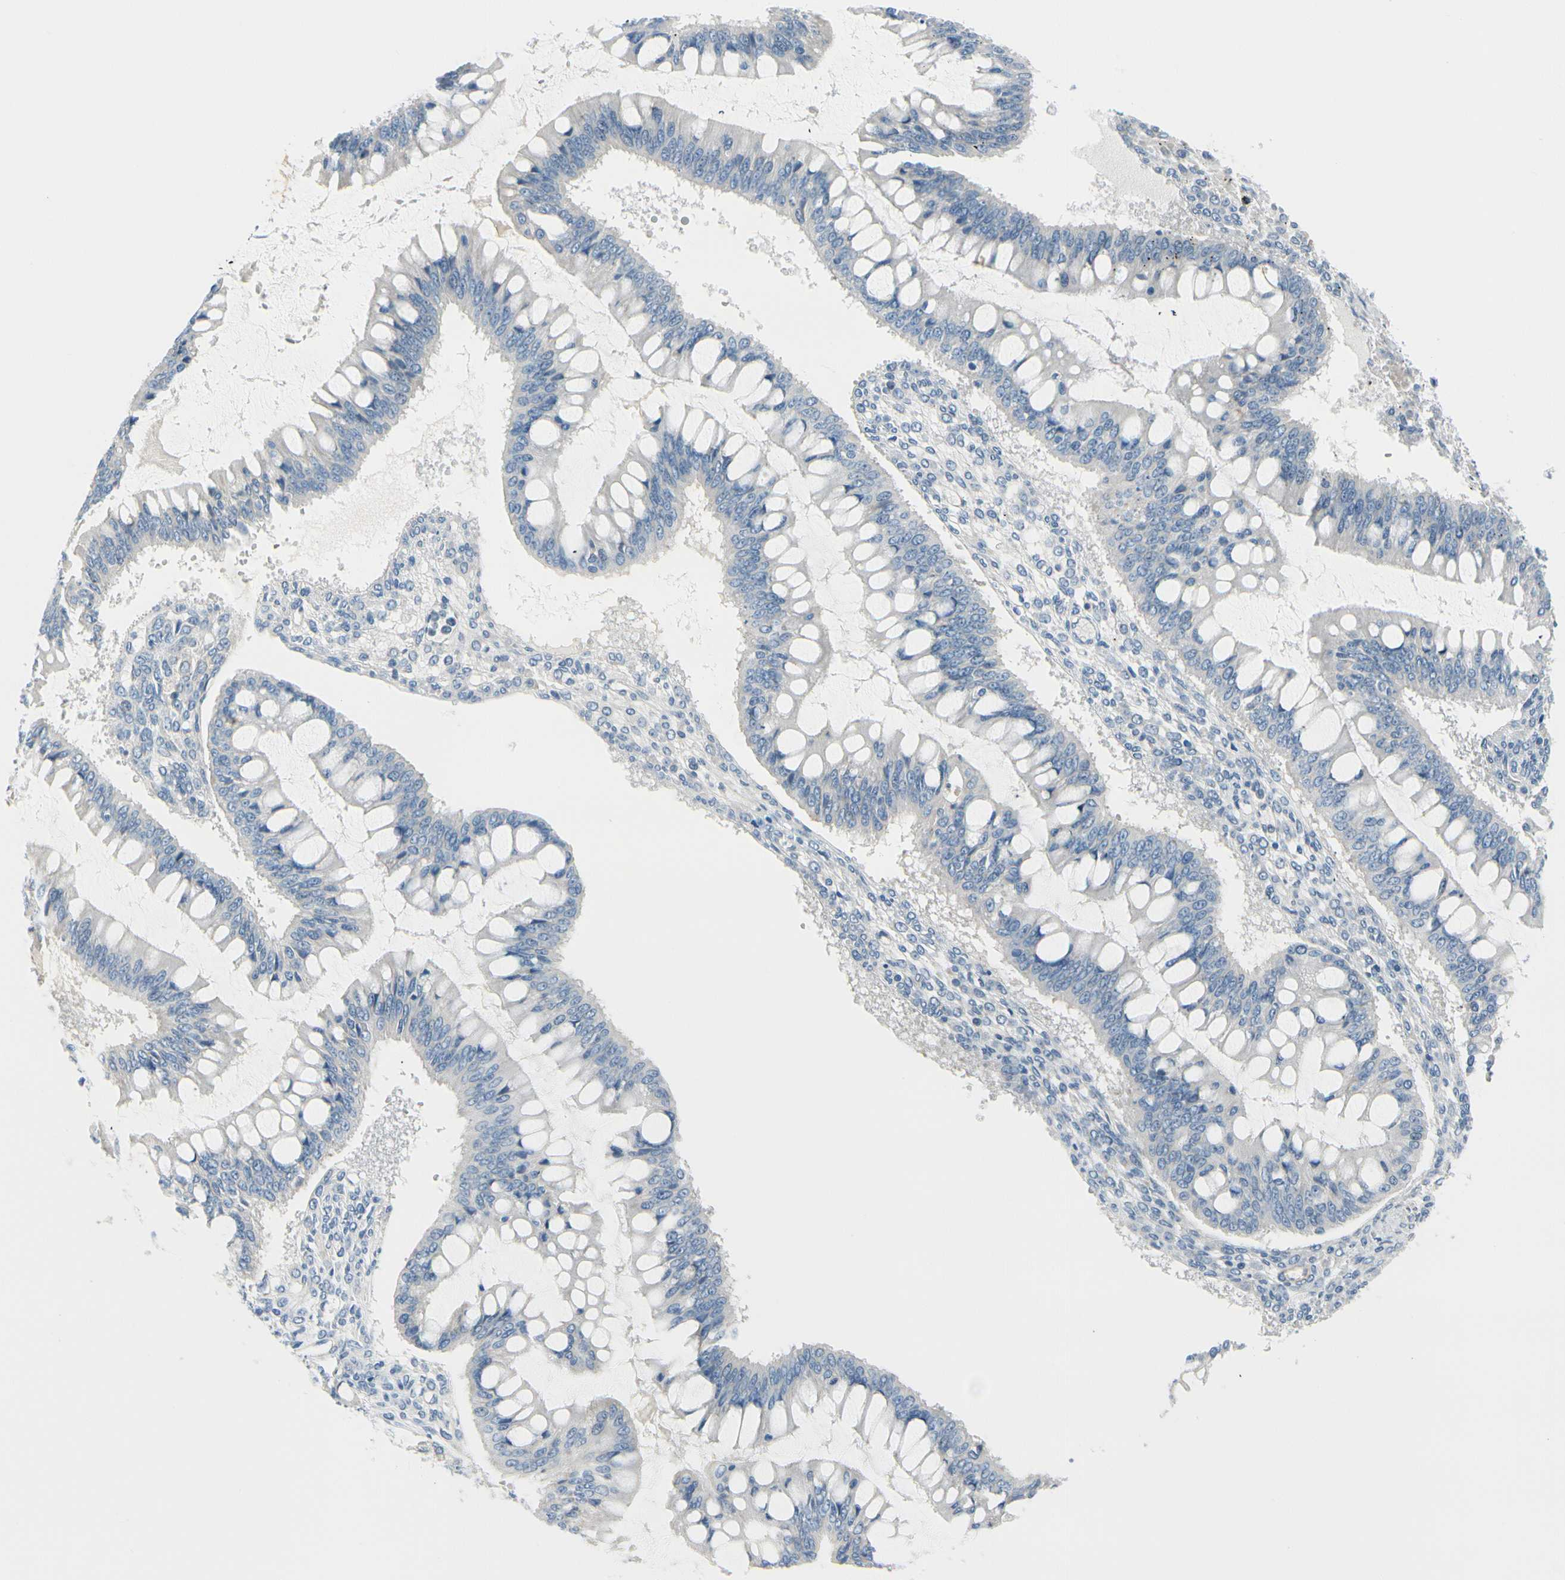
{"staining": {"intensity": "negative", "quantity": "none", "location": "none"}, "tissue": "ovarian cancer", "cell_type": "Tumor cells", "image_type": "cancer", "snomed": [{"axis": "morphology", "description": "Cystadenocarcinoma, mucinous, NOS"}, {"axis": "topography", "description": "Ovary"}], "caption": "DAB immunohistochemical staining of ovarian cancer (mucinous cystadenocarcinoma) displays no significant positivity in tumor cells.", "gene": "FCER2", "patient": {"sex": "female", "age": 73}}